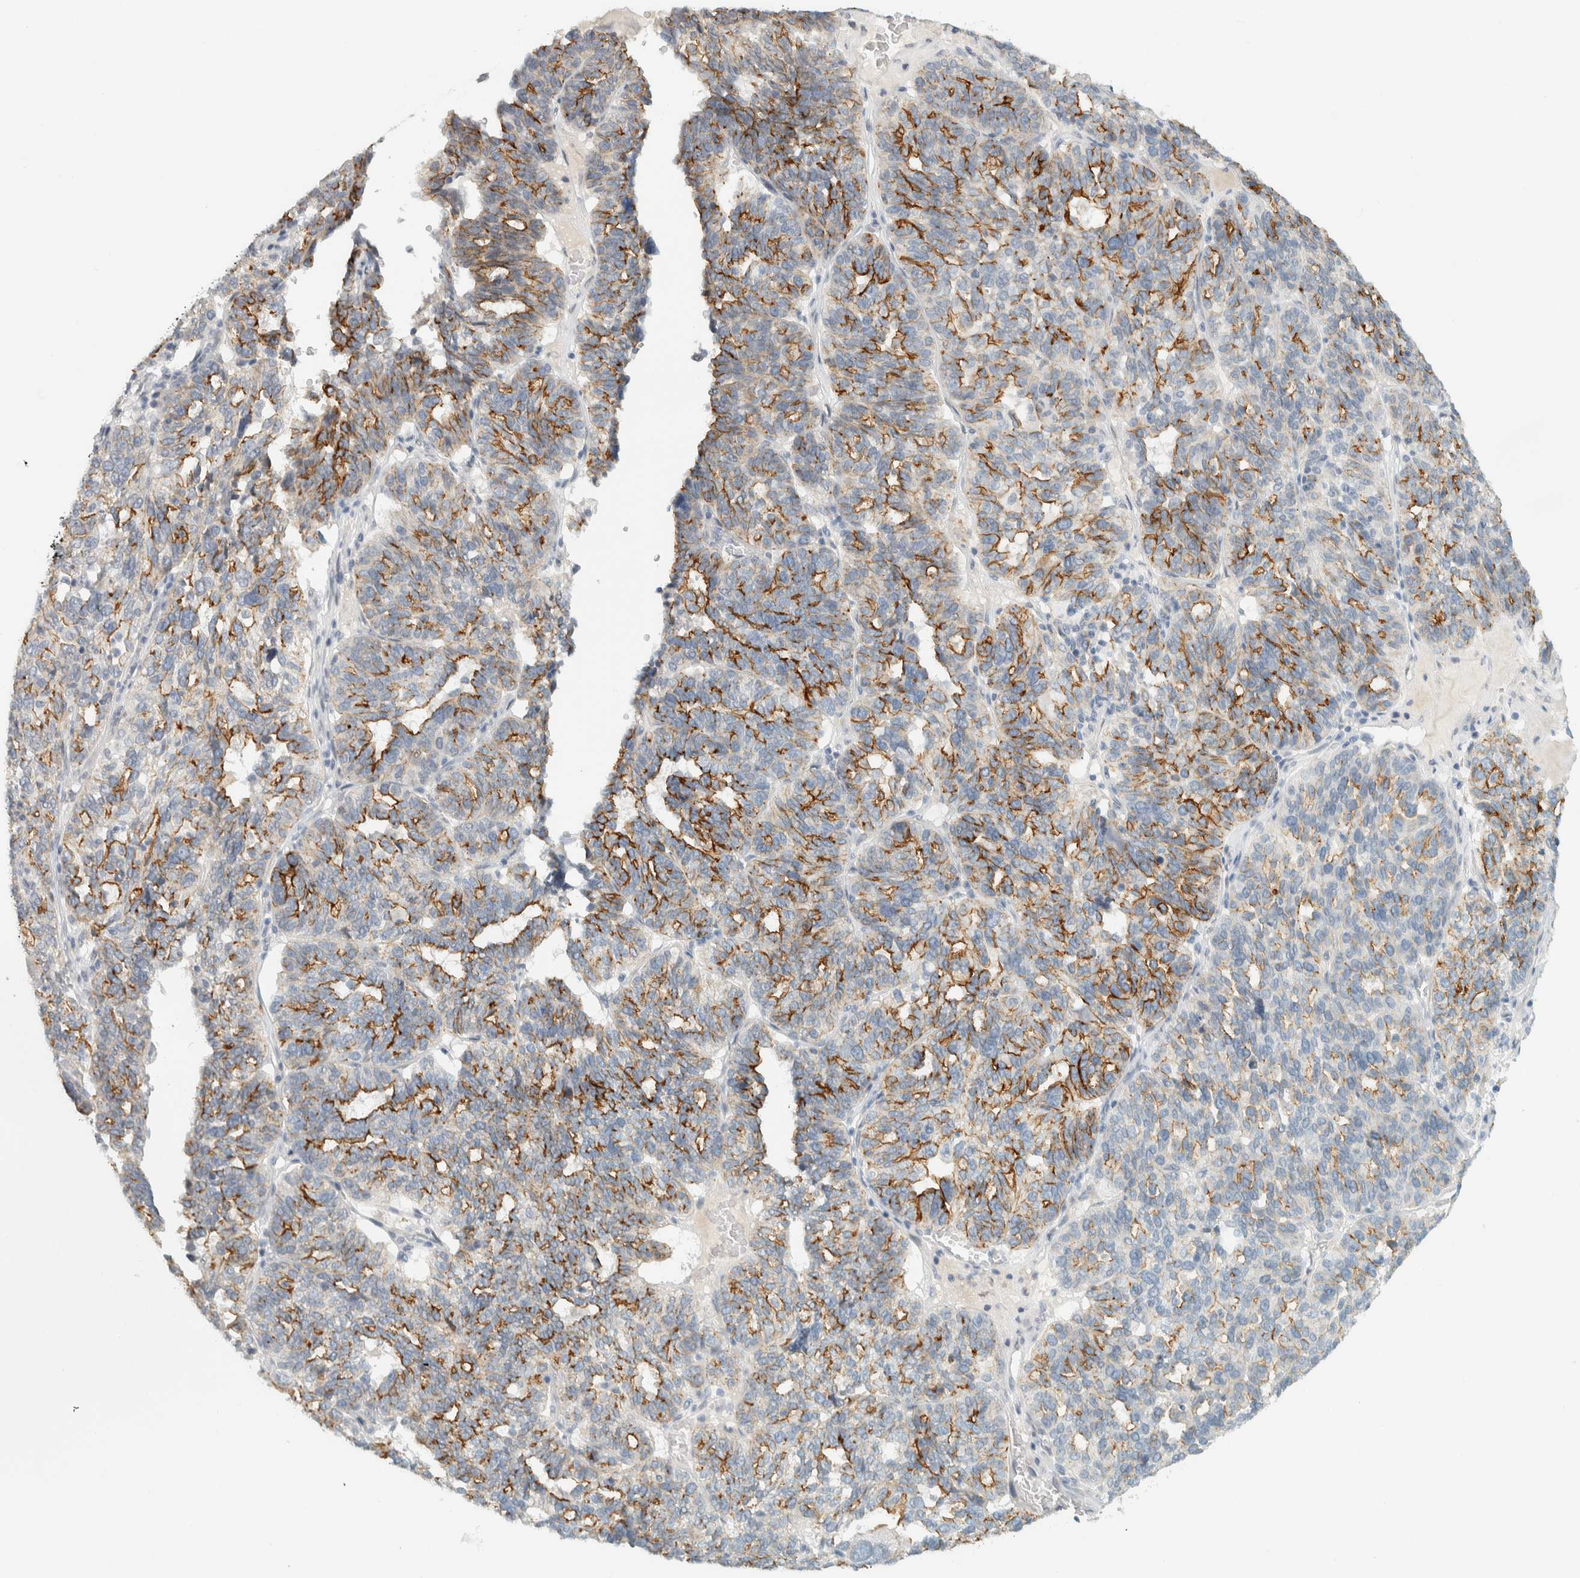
{"staining": {"intensity": "moderate", "quantity": "25%-75%", "location": "cytoplasmic/membranous"}, "tissue": "ovarian cancer", "cell_type": "Tumor cells", "image_type": "cancer", "snomed": [{"axis": "morphology", "description": "Cystadenocarcinoma, serous, NOS"}, {"axis": "topography", "description": "Ovary"}], "caption": "About 25%-75% of tumor cells in ovarian cancer demonstrate moderate cytoplasmic/membranous protein staining as visualized by brown immunohistochemical staining.", "gene": "C1QTNF12", "patient": {"sex": "female", "age": 59}}